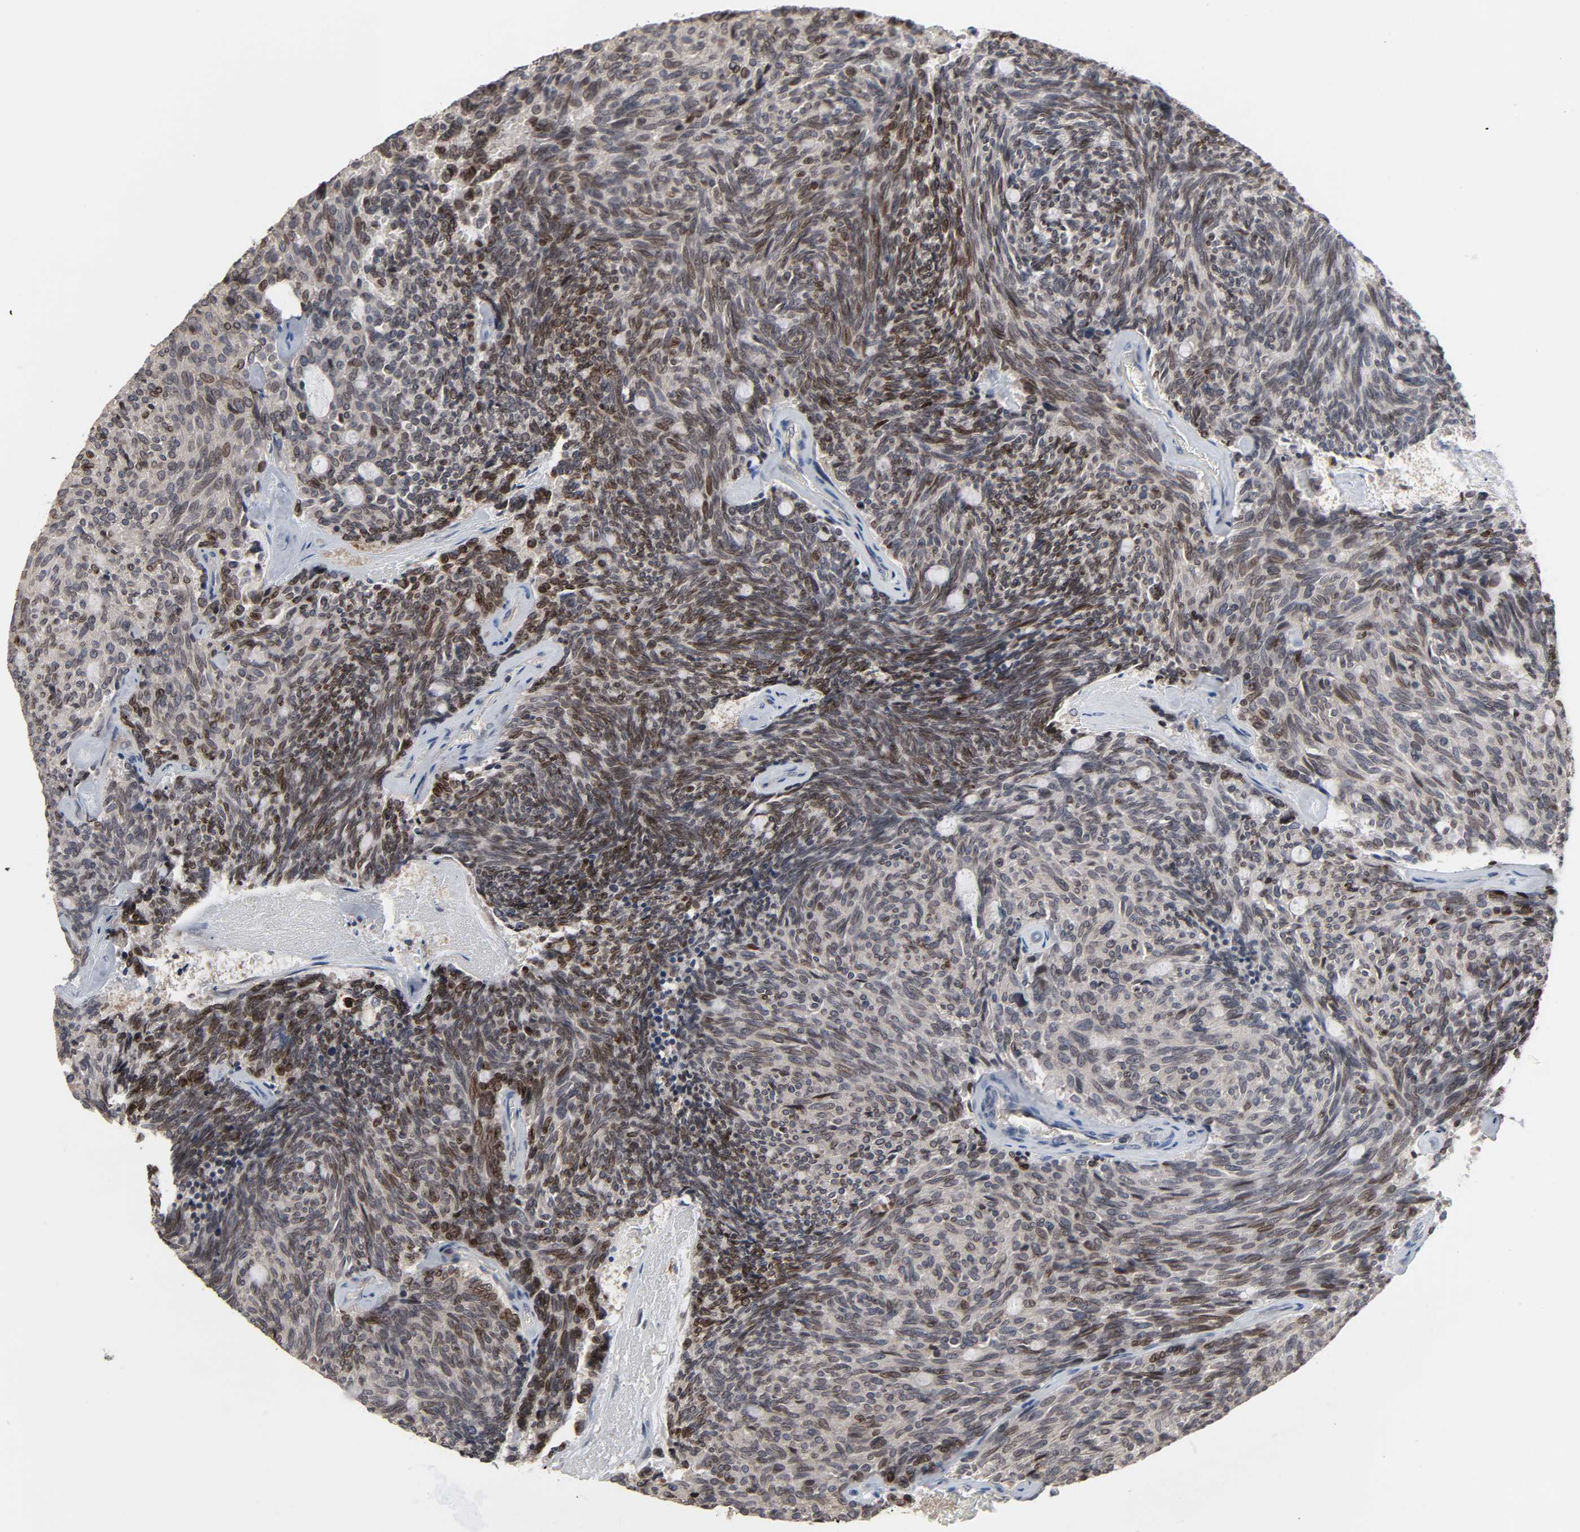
{"staining": {"intensity": "moderate", "quantity": "25%-75%", "location": "cytoplasmic/membranous,nuclear"}, "tissue": "carcinoid", "cell_type": "Tumor cells", "image_type": "cancer", "snomed": [{"axis": "morphology", "description": "Carcinoid, malignant, NOS"}, {"axis": "topography", "description": "Pancreas"}], "caption": "A histopathology image of malignant carcinoid stained for a protein exhibits moderate cytoplasmic/membranous and nuclear brown staining in tumor cells.", "gene": "CCDC175", "patient": {"sex": "female", "age": 54}}